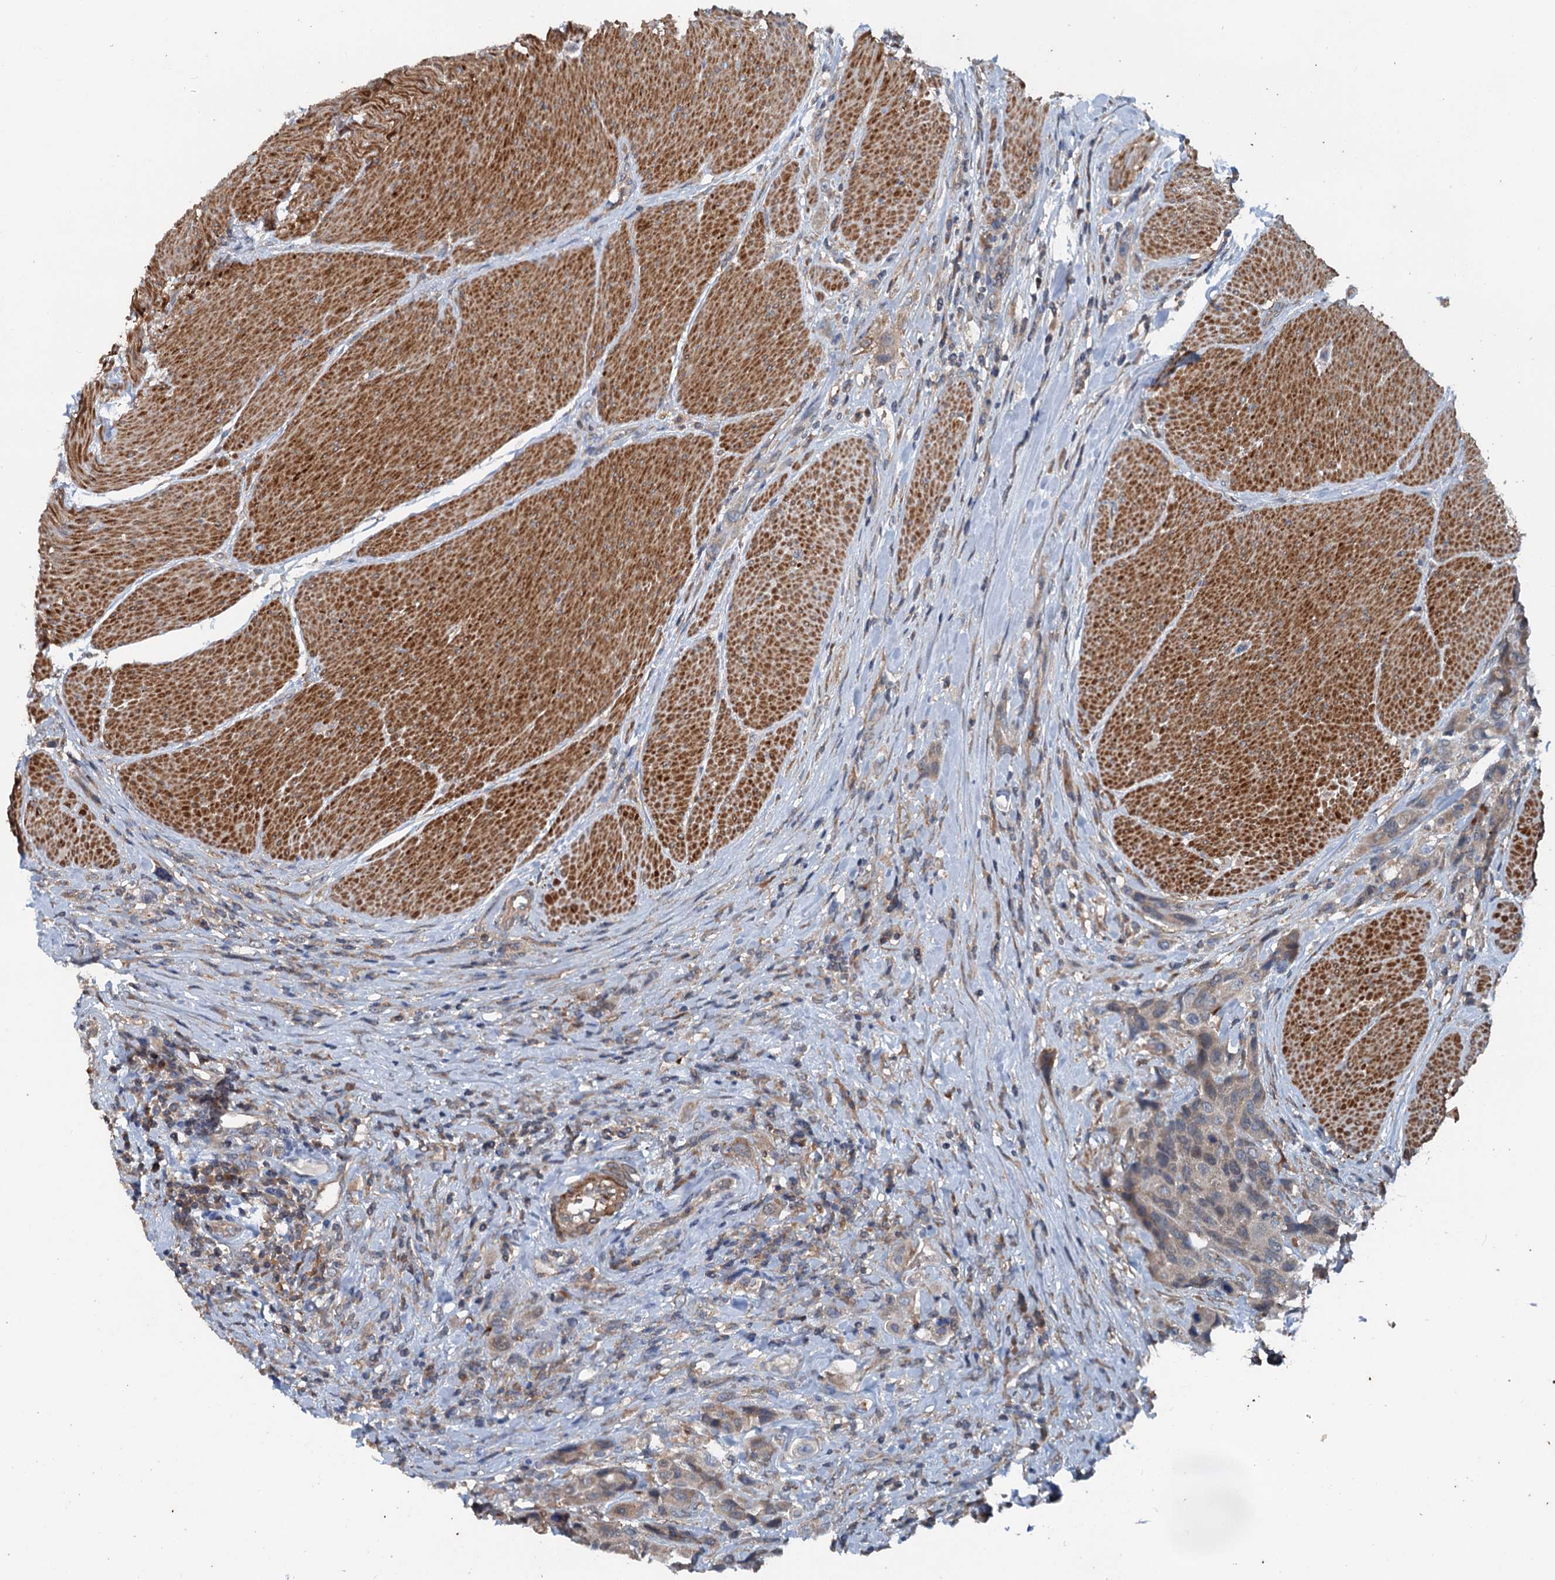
{"staining": {"intensity": "weak", "quantity": "<25%", "location": "cytoplasmic/membranous"}, "tissue": "urothelial cancer", "cell_type": "Tumor cells", "image_type": "cancer", "snomed": [{"axis": "morphology", "description": "Urothelial carcinoma, High grade"}, {"axis": "topography", "description": "Urinary bladder"}], "caption": "High-grade urothelial carcinoma was stained to show a protein in brown. There is no significant staining in tumor cells.", "gene": "TEDC1", "patient": {"sex": "male", "age": 50}}